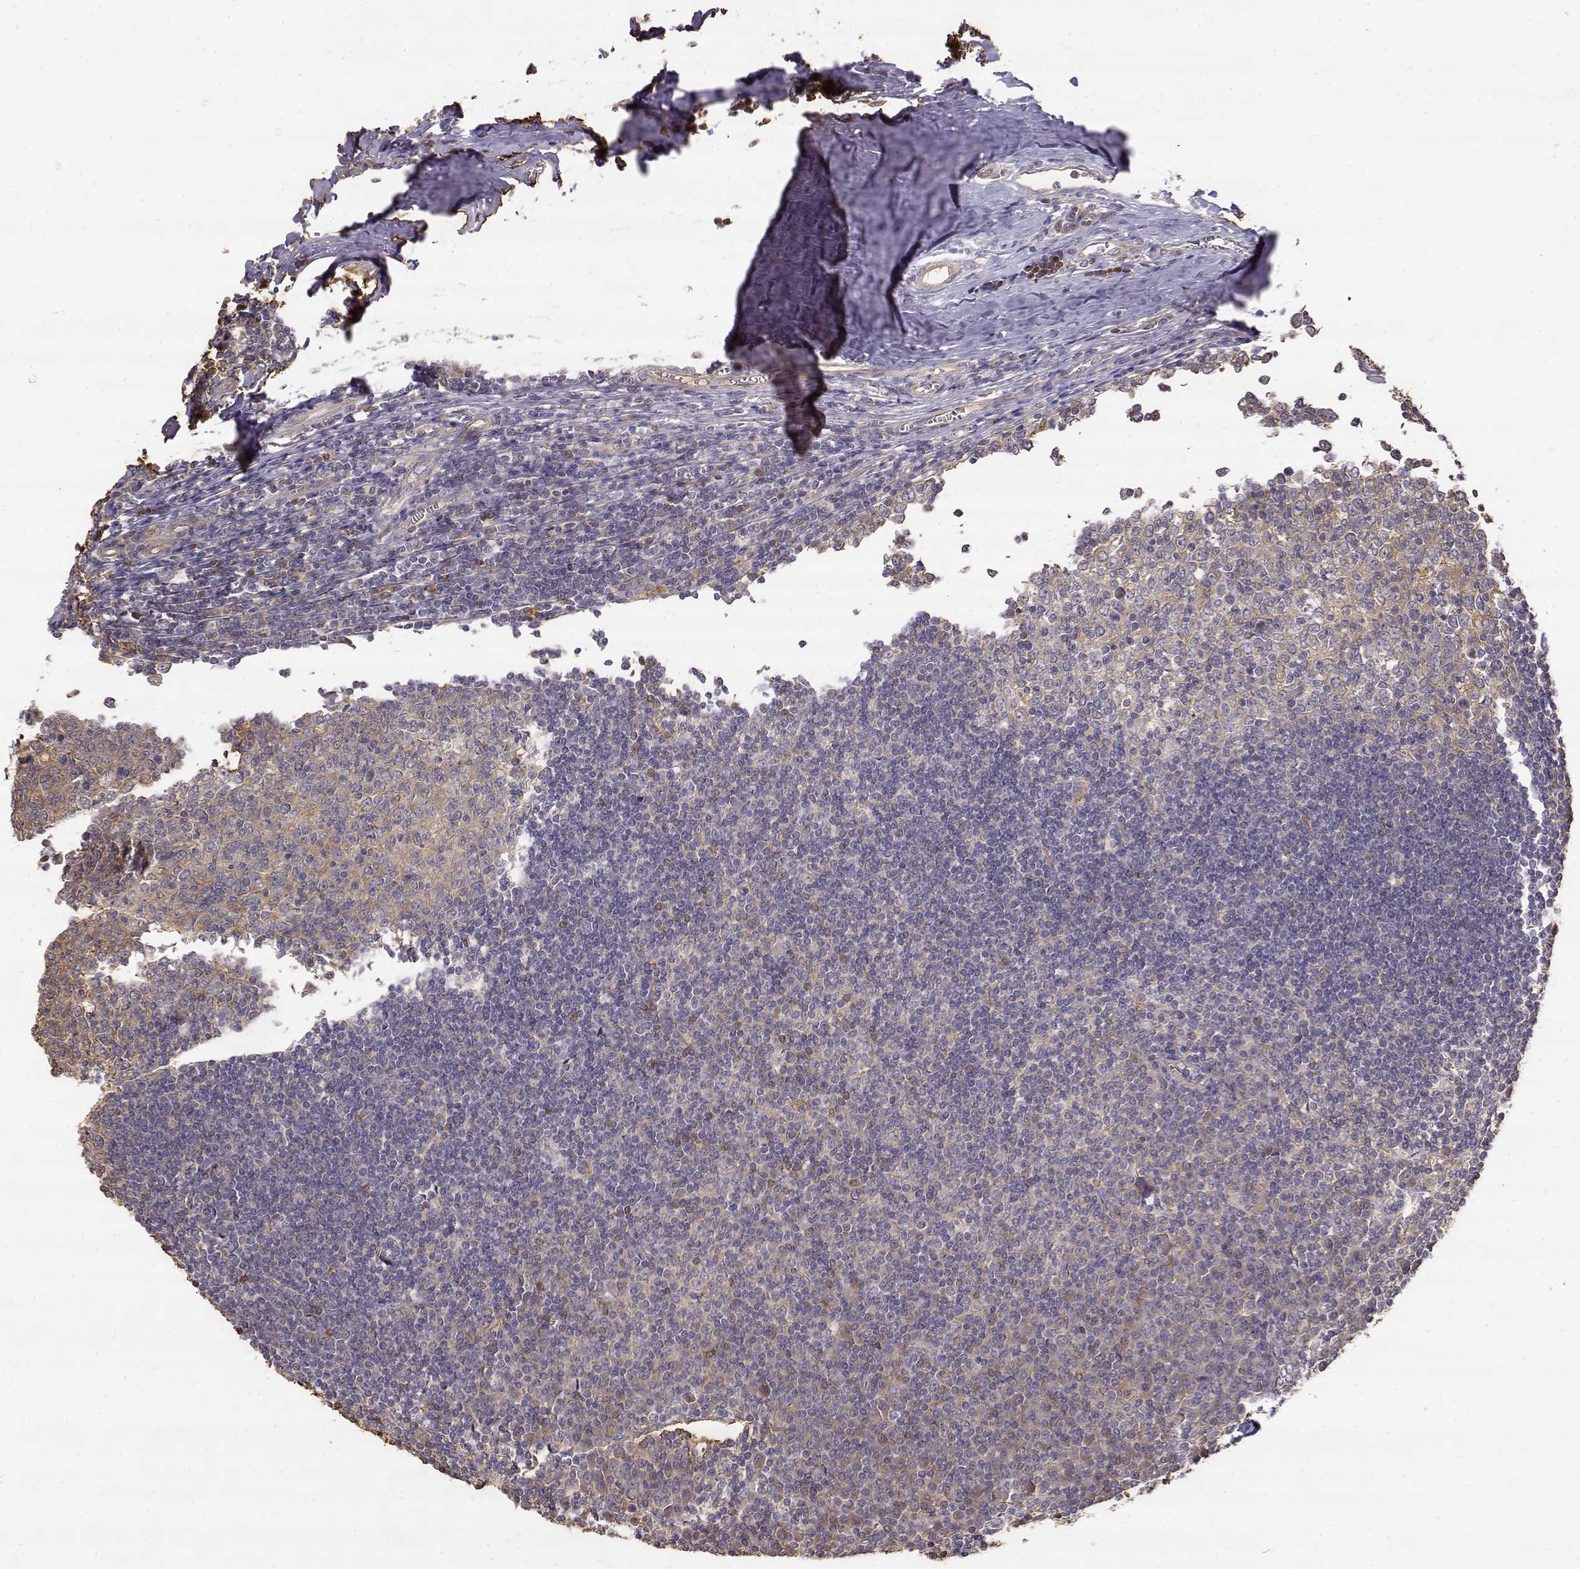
{"staining": {"intensity": "weak", "quantity": "25%-75%", "location": "cytoplasmic/membranous"}, "tissue": "tonsil", "cell_type": "Germinal center cells", "image_type": "normal", "snomed": [{"axis": "morphology", "description": "Normal tissue, NOS"}, {"axis": "topography", "description": "Tonsil"}], "caption": "A low amount of weak cytoplasmic/membranous expression is appreciated in about 25%-75% of germinal center cells in normal tonsil. (DAB (3,3'-diaminobenzidine) = brown stain, brightfield microscopy at high magnification).", "gene": "CRIM1", "patient": {"sex": "female", "age": 12}}